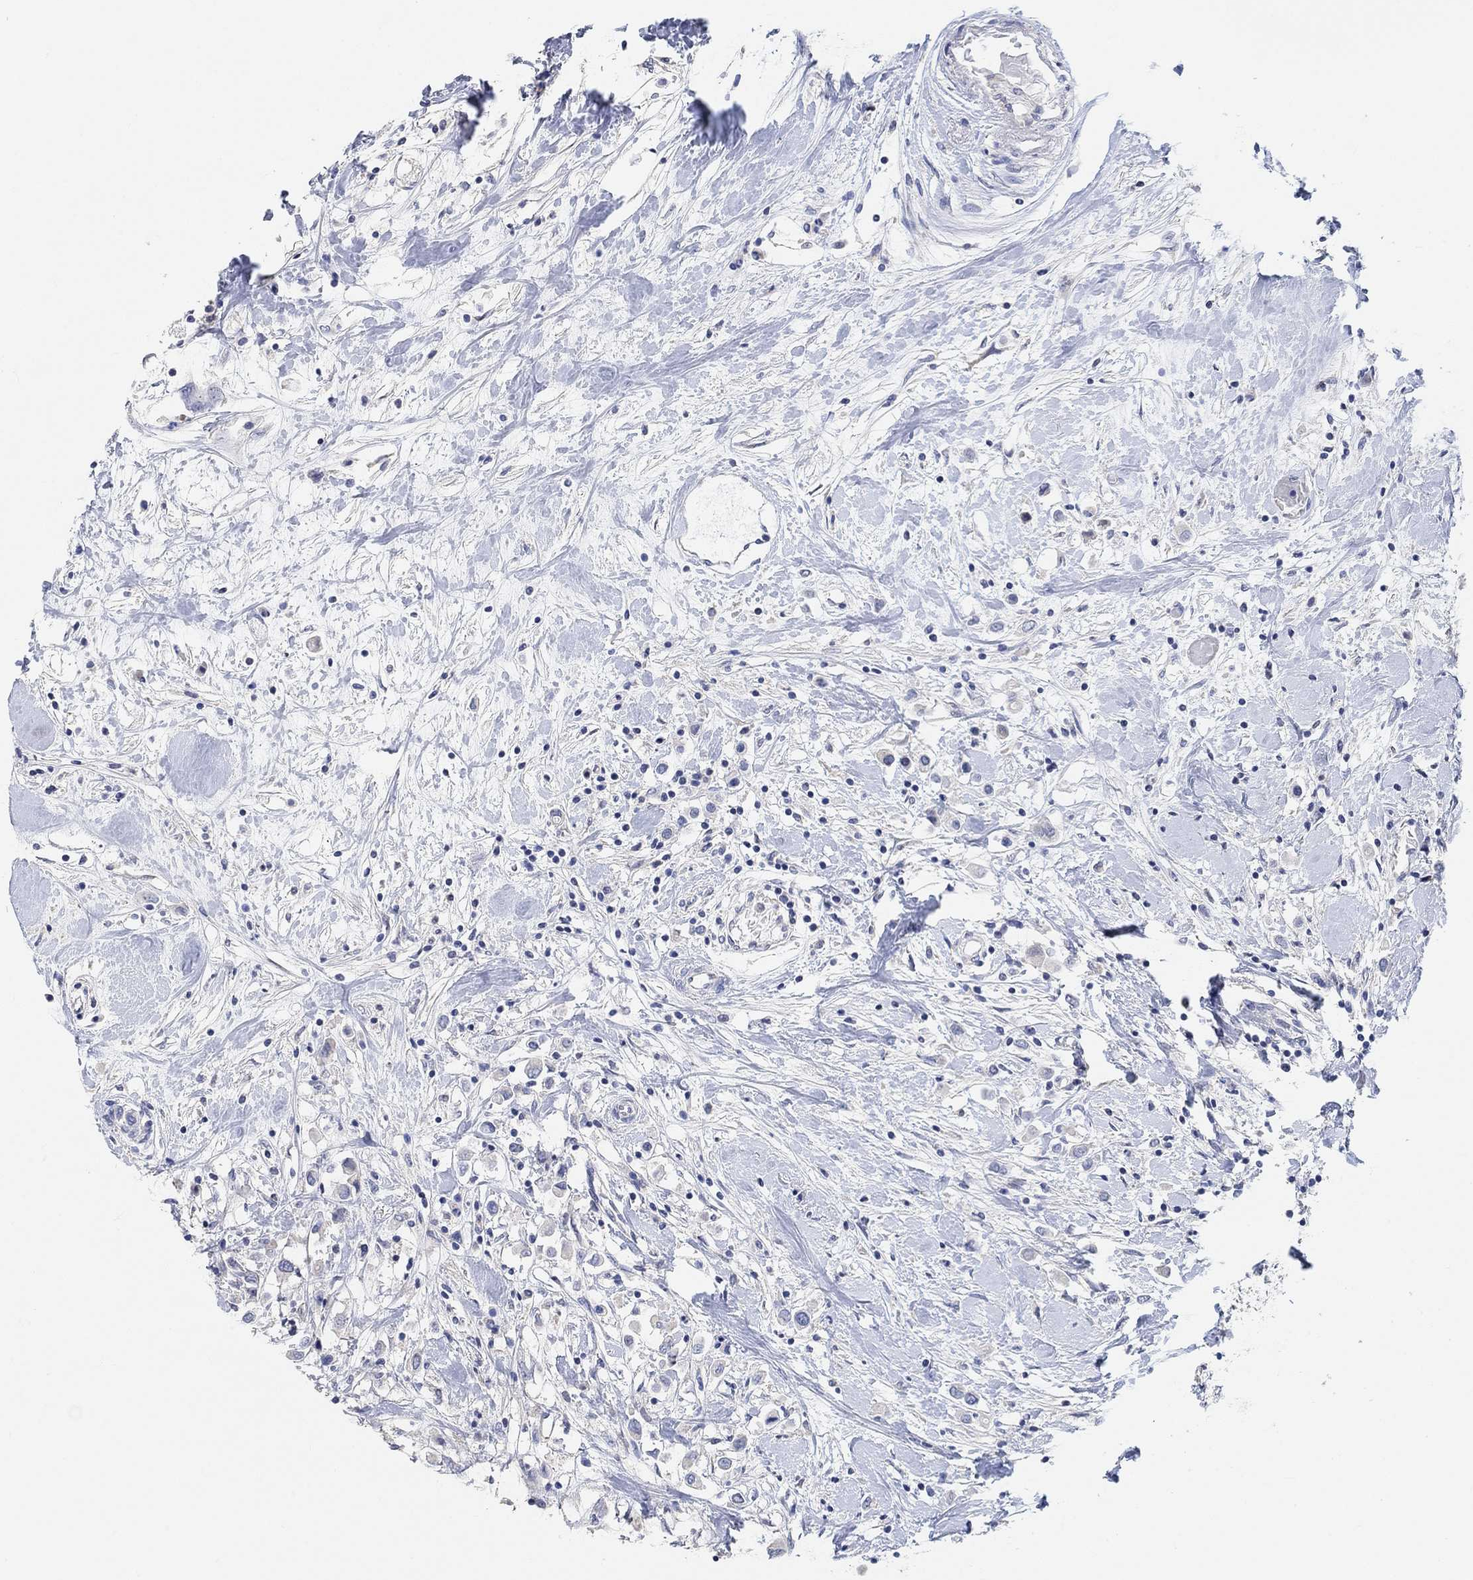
{"staining": {"intensity": "negative", "quantity": "none", "location": "none"}, "tissue": "breast cancer", "cell_type": "Tumor cells", "image_type": "cancer", "snomed": [{"axis": "morphology", "description": "Duct carcinoma"}, {"axis": "topography", "description": "Breast"}], "caption": "High magnification brightfield microscopy of breast cancer (intraductal carcinoma) stained with DAB (brown) and counterstained with hematoxylin (blue): tumor cells show no significant positivity. (DAB immunohistochemistry (IHC) with hematoxylin counter stain).", "gene": "NLRP14", "patient": {"sex": "female", "age": 61}}